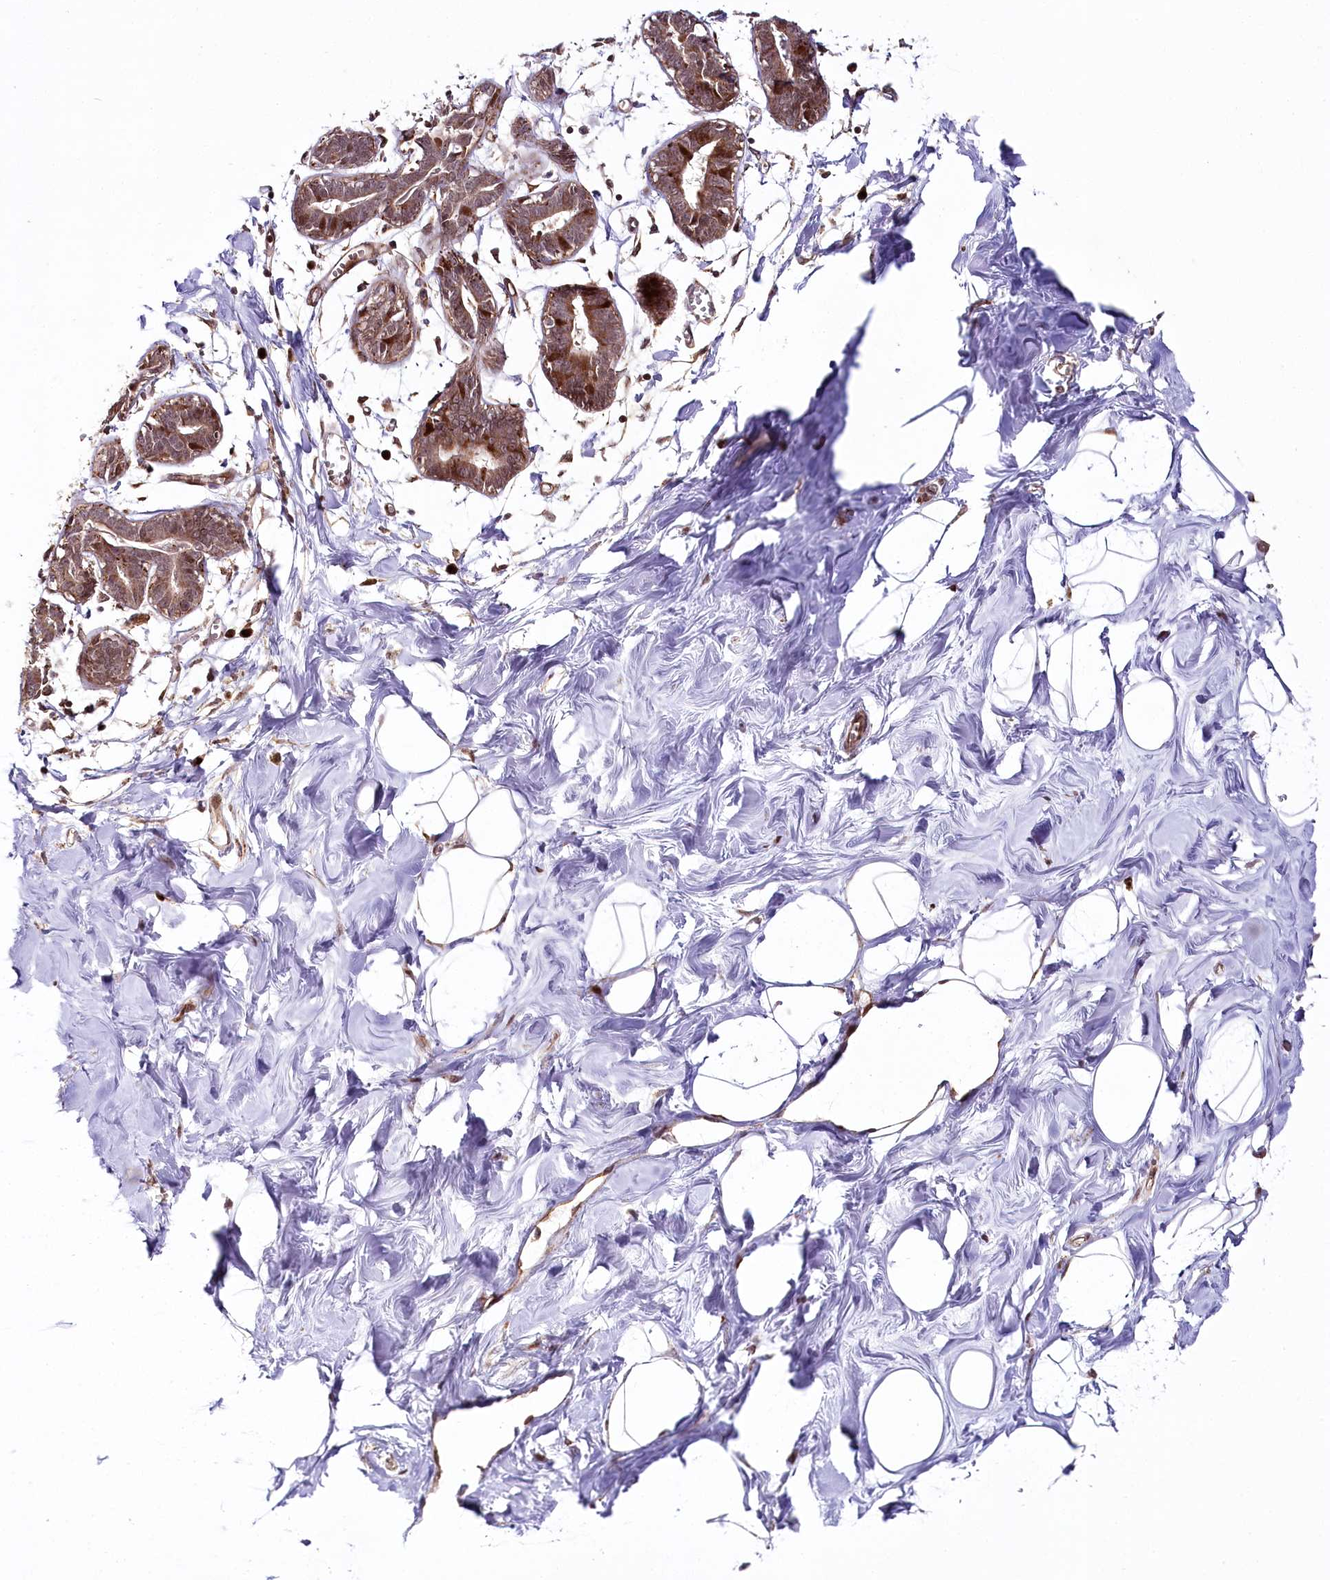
{"staining": {"intensity": "moderate", "quantity": "25%-75%", "location": "nuclear"}, "tissue": "breast", "cell_type": "Adipocytes", "image_type": "normal", "snomed": [{"axis": "morphology", "description": "Normal tissue, NOS"}, {"axis": "topography", "description": "Breast"}], "caption": "Breast stained with DAB (3,3'-diaminobenzidine) immunohistochemistry (IHC) shows medium levels of moderate nuclear positivity in about 25%-75% of adipocytes.", "gene": "COPG1", "patient": {"sex": "female", "age": 27}}